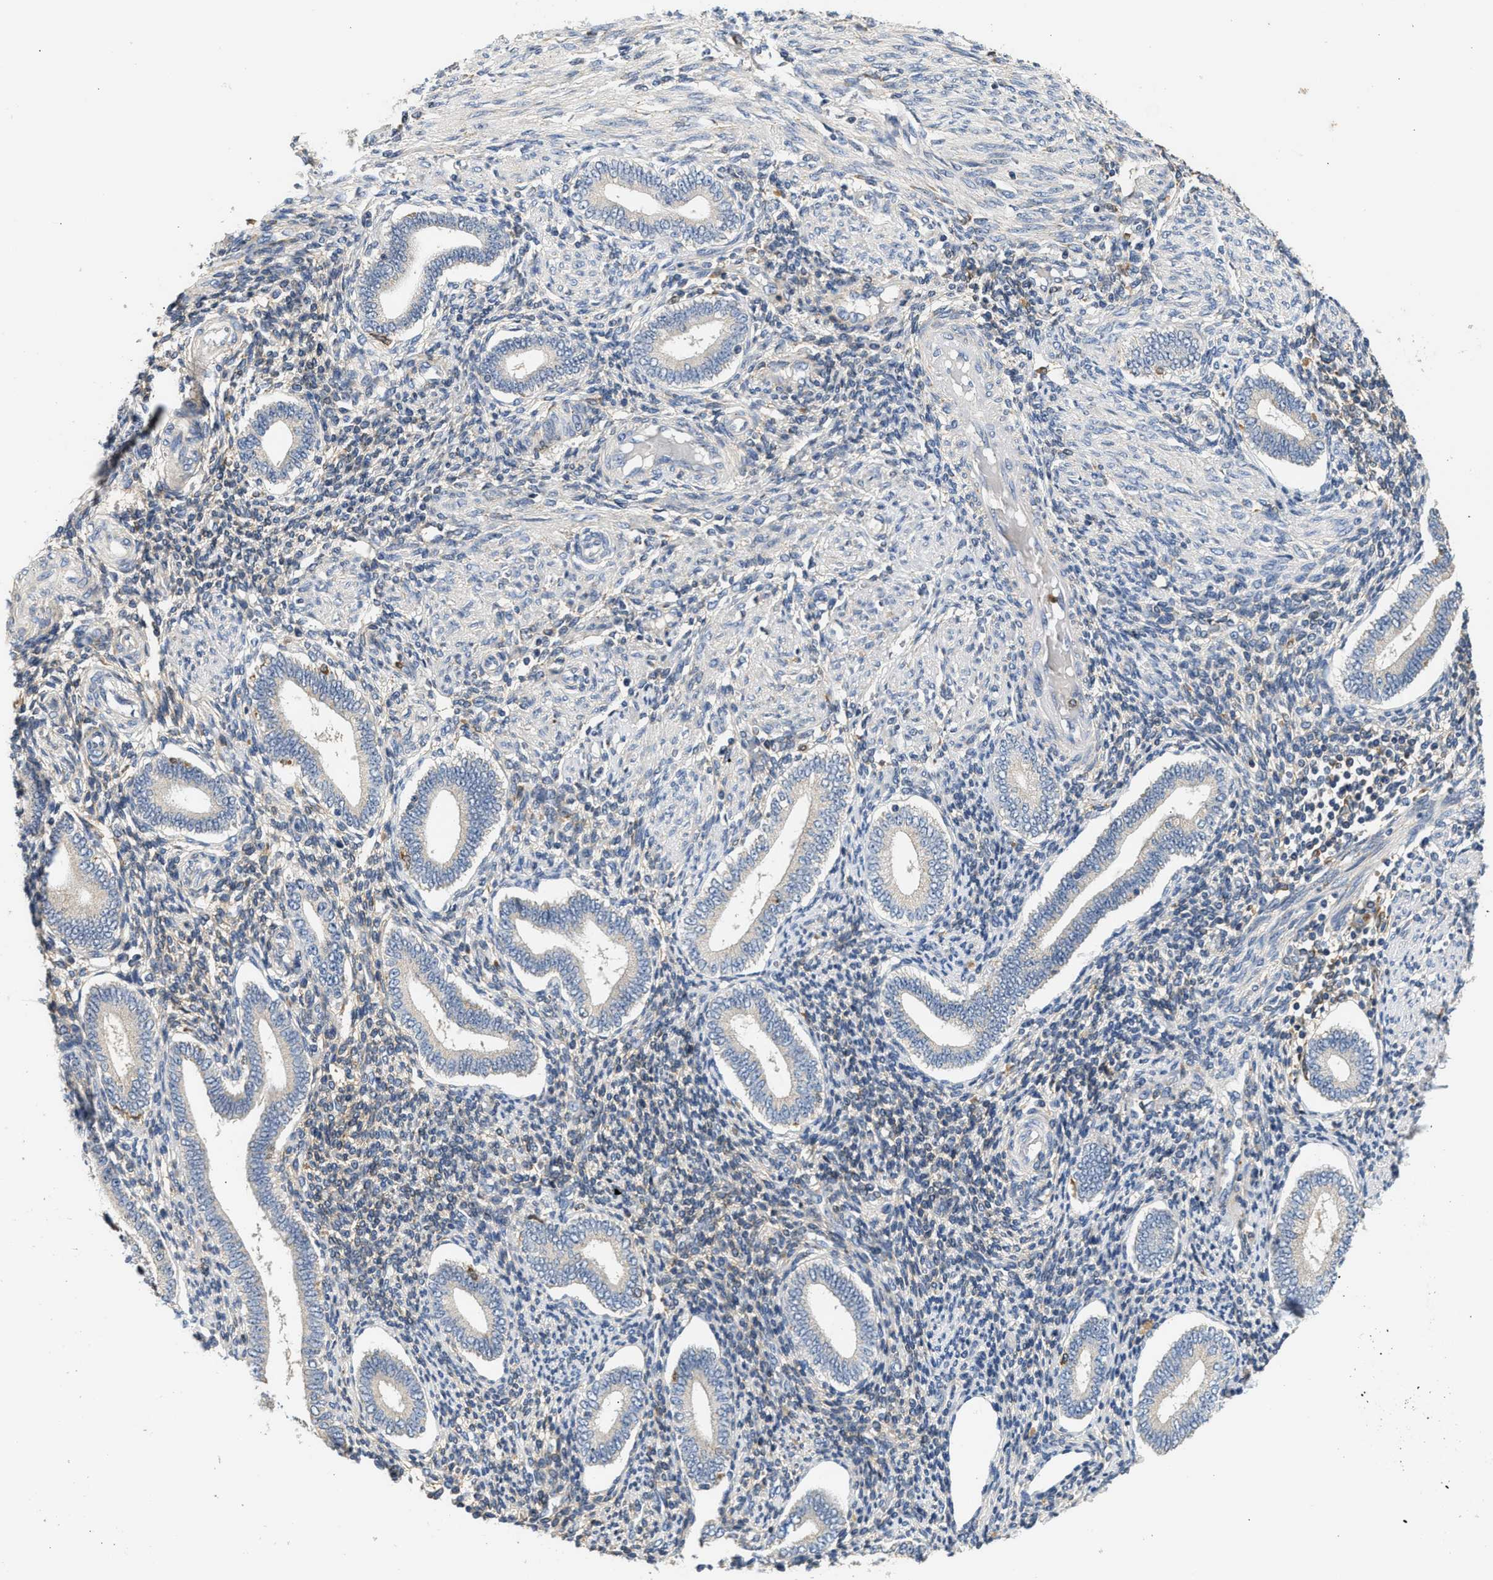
{"staining": {"intensity": "moderate", "quantity": "<25%", "location": "cytoplasmic/membranous"}, "tissue": "endometrium", "cell_type": "Cells in endometrial stroma", "image_type": "normal", "snomed": [{"axis": "morphology", "description": "Normal tissue, NOS"}, {"axis": "topography", "description": "Endometrium"}], "caption": "Cells in endometrial stroma reveal low levels of moderate cytoplasmic/membranous expression in approximately <25% of cells in benign human endometrium. (Brightfield microscopy of DAB IHC at high magnification).", "gene": "RAB31", "patient": {"sex": "female", "age": 42}}